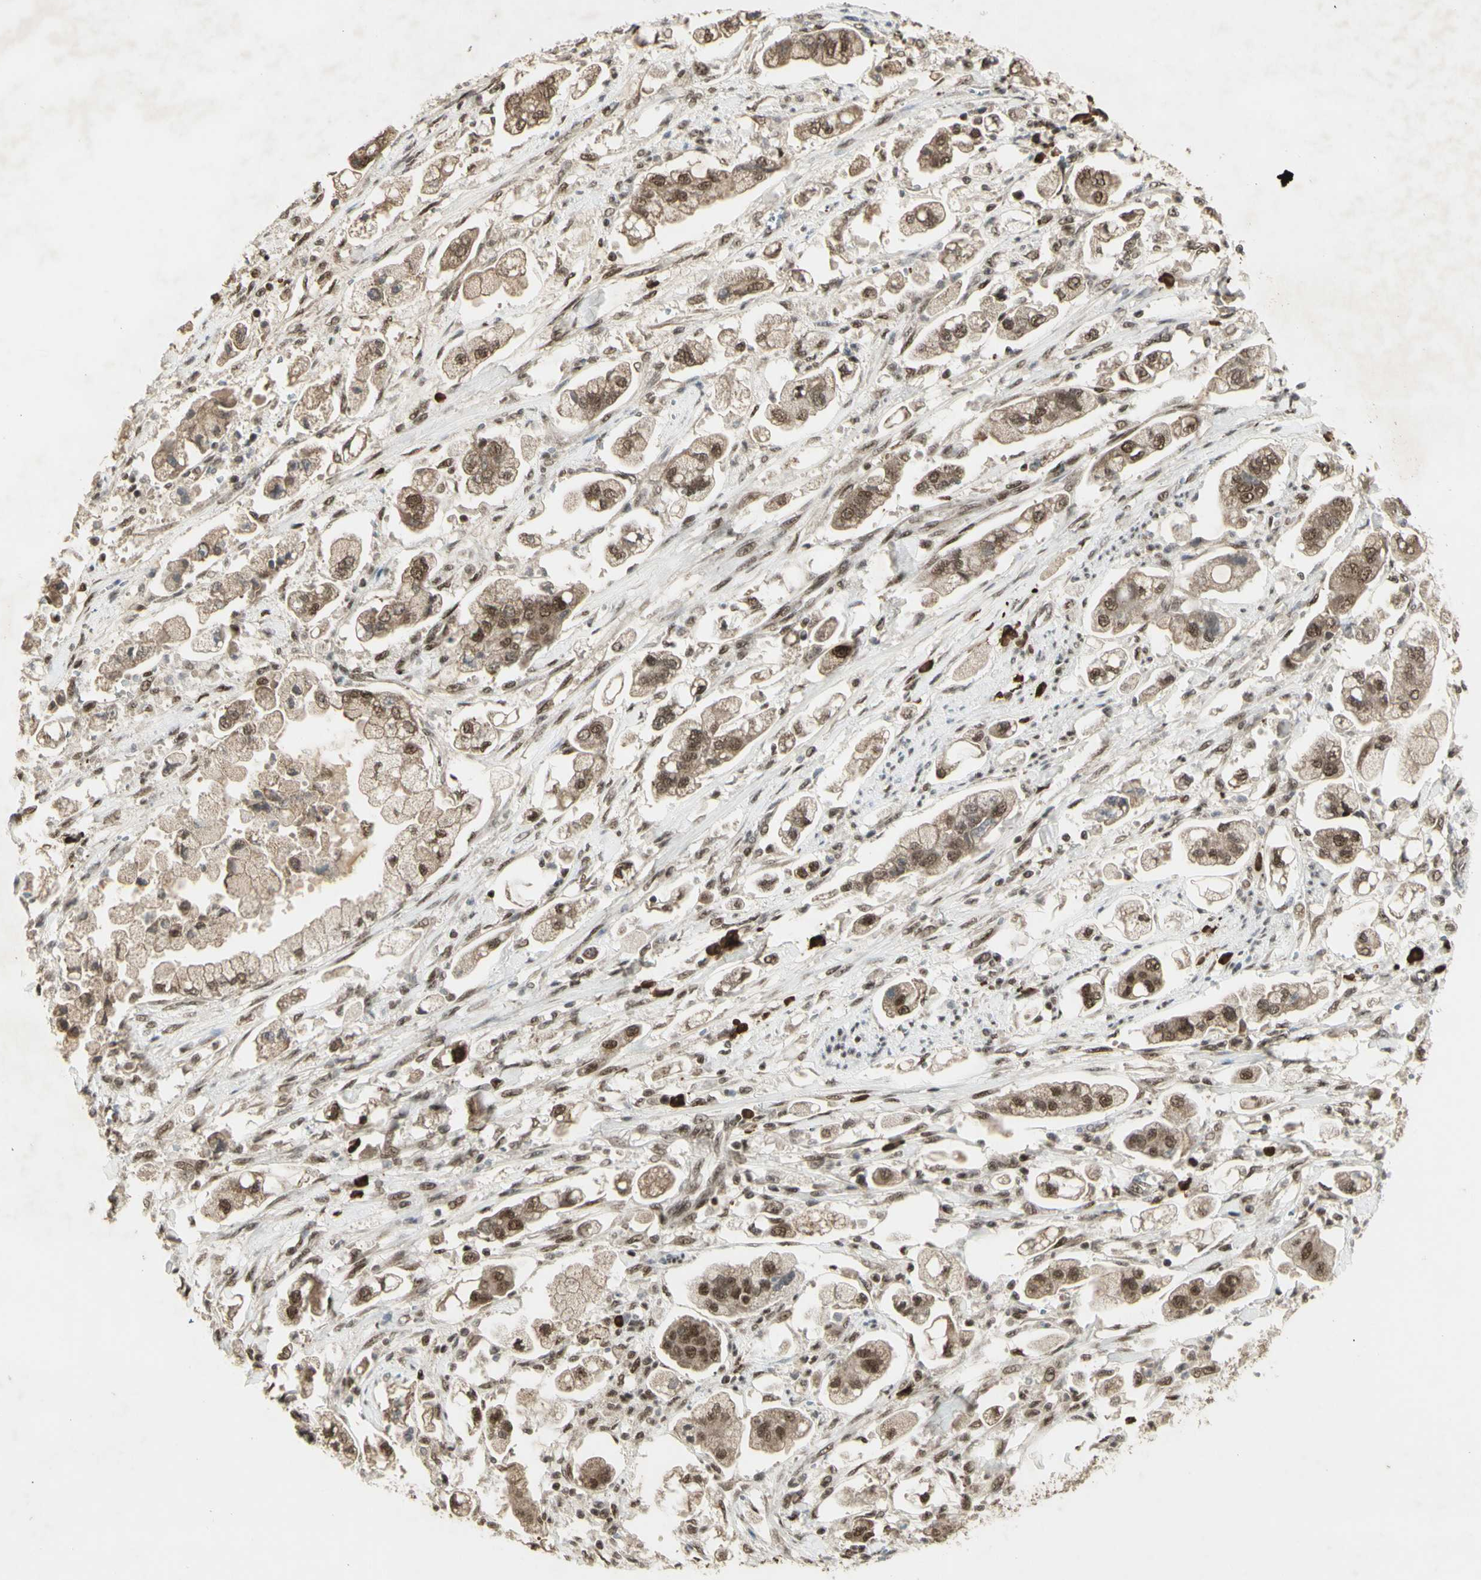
{"staining": {"intensity": "moderate", "quantity": ">75%", "location": "cytoplasmic/membranous,nuclear"}, "tissue": "stomach cancer", "cell_type": "Tumor cells", "image_type": "cancer", "snomed": [{"axis": "morphology", "description": "Adenocarcinoma, NOS"}, {"axis": "topography", "description": "Stomach"}], "caption": "Stomach cancer (adenocarcinoma) tissue shows moderate cytoplasmic/membranous and nuclear staining in approximately >75% of tumor cells, visualized by immunohistochemistry. Immunohistochemistry (ihc) stains the protein of interest in brown and the nuclei are stained blue.", "gene": "CCNT1", "patient": {"sex": "male", "age": 62}}